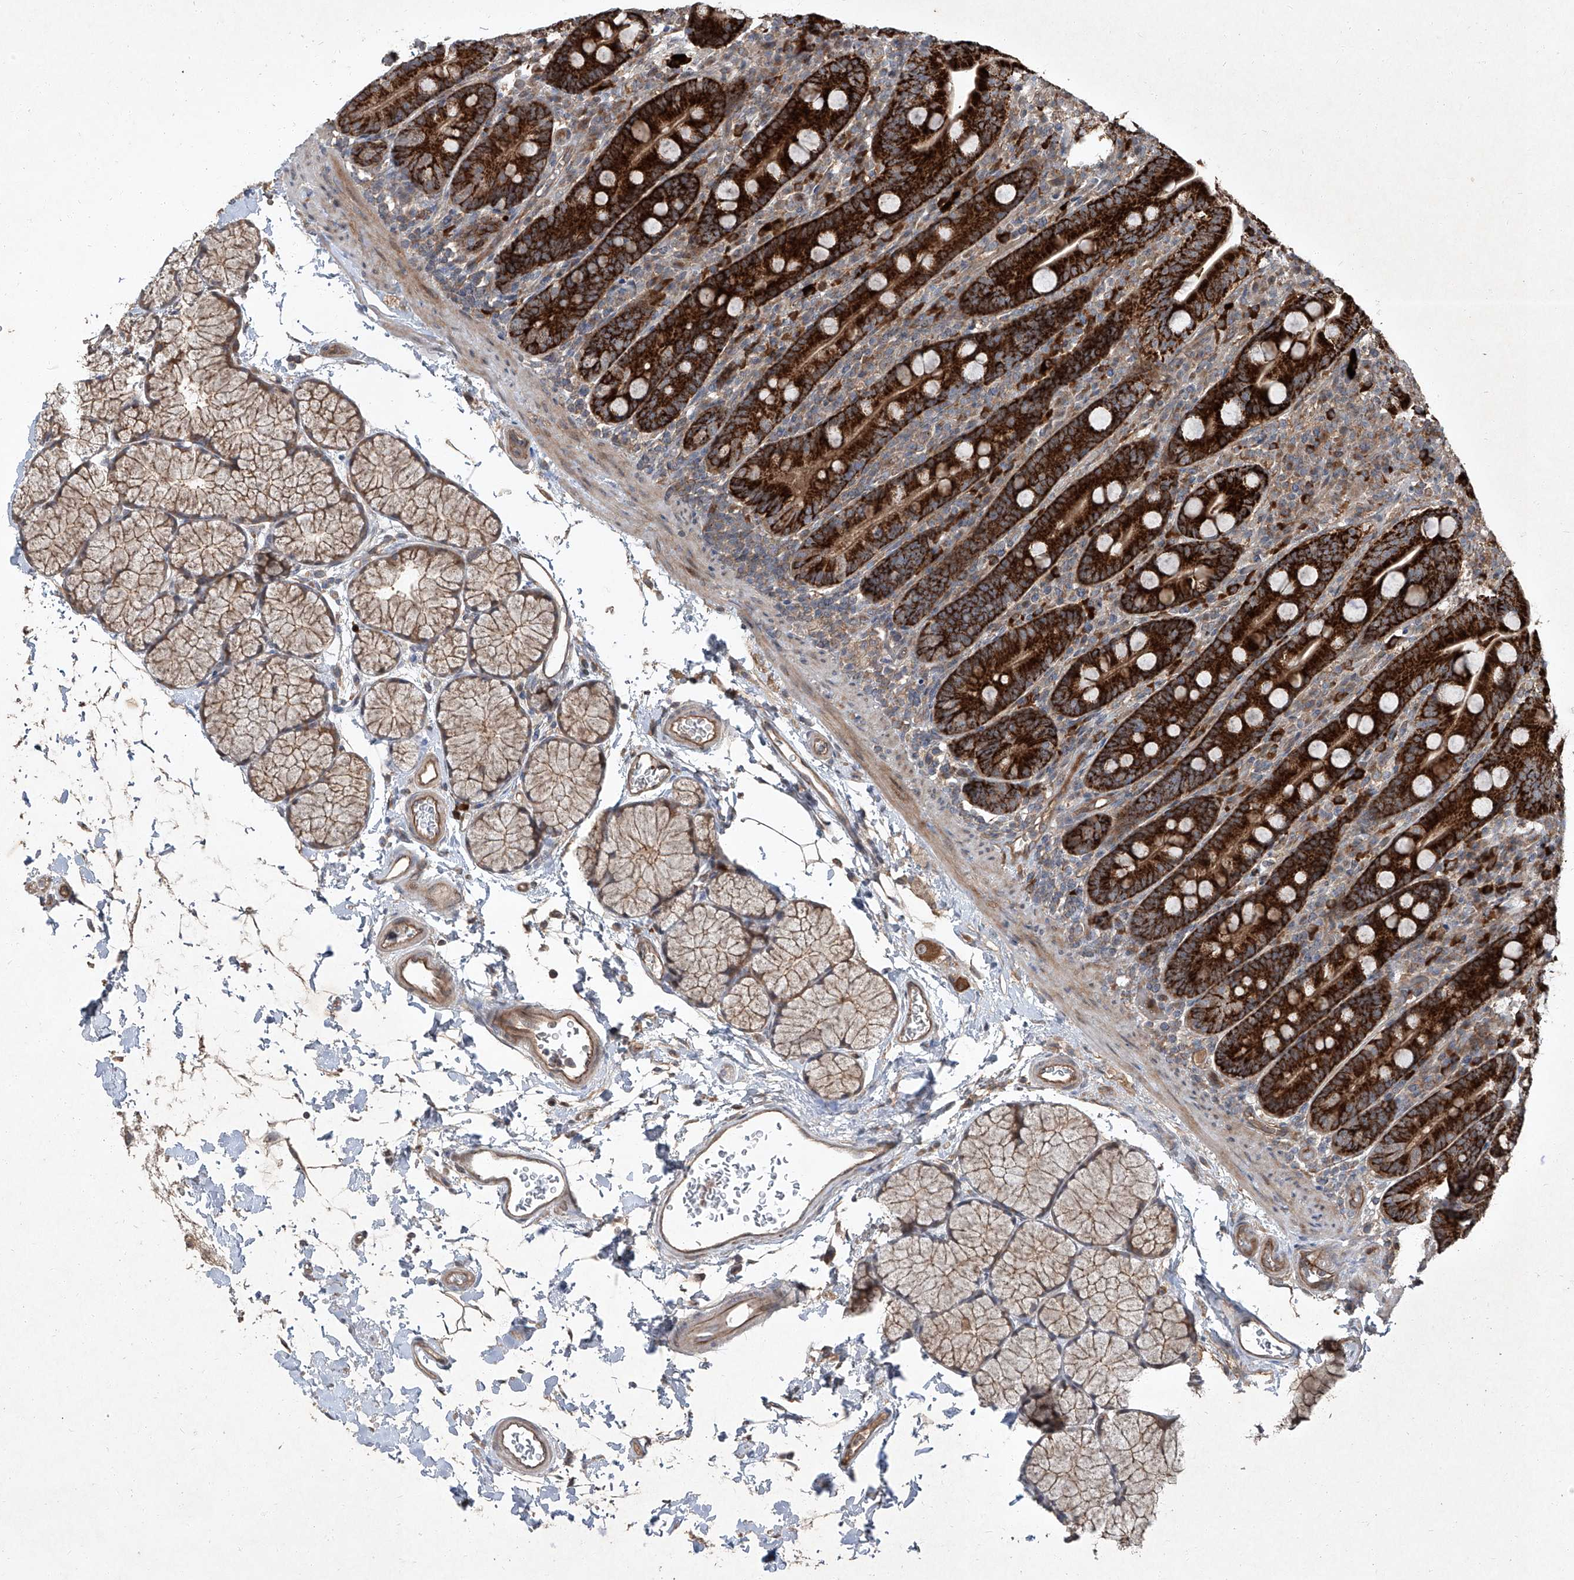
{"staining": {"intensity": "strong", "quantity": ">75%", "location": "cytoplasmic/membranous"}, "tissue": "duodenum", "cell_type": "Glandular cells", "image_type": "normal", "snomed": [{"axis": "morphology", "description": "Normal tissue, NOS"}, {"axis": "topography", "description": "Duodenum"}], "caption": "DAB immunohistochemical staining of unremarkable human duodenum demonstrates strong cytoplasmic/membranous protein expression in approximately >75% of glandular cells.", "gene": "CCN1", "patient": {"sex": "male", "age": 35}}